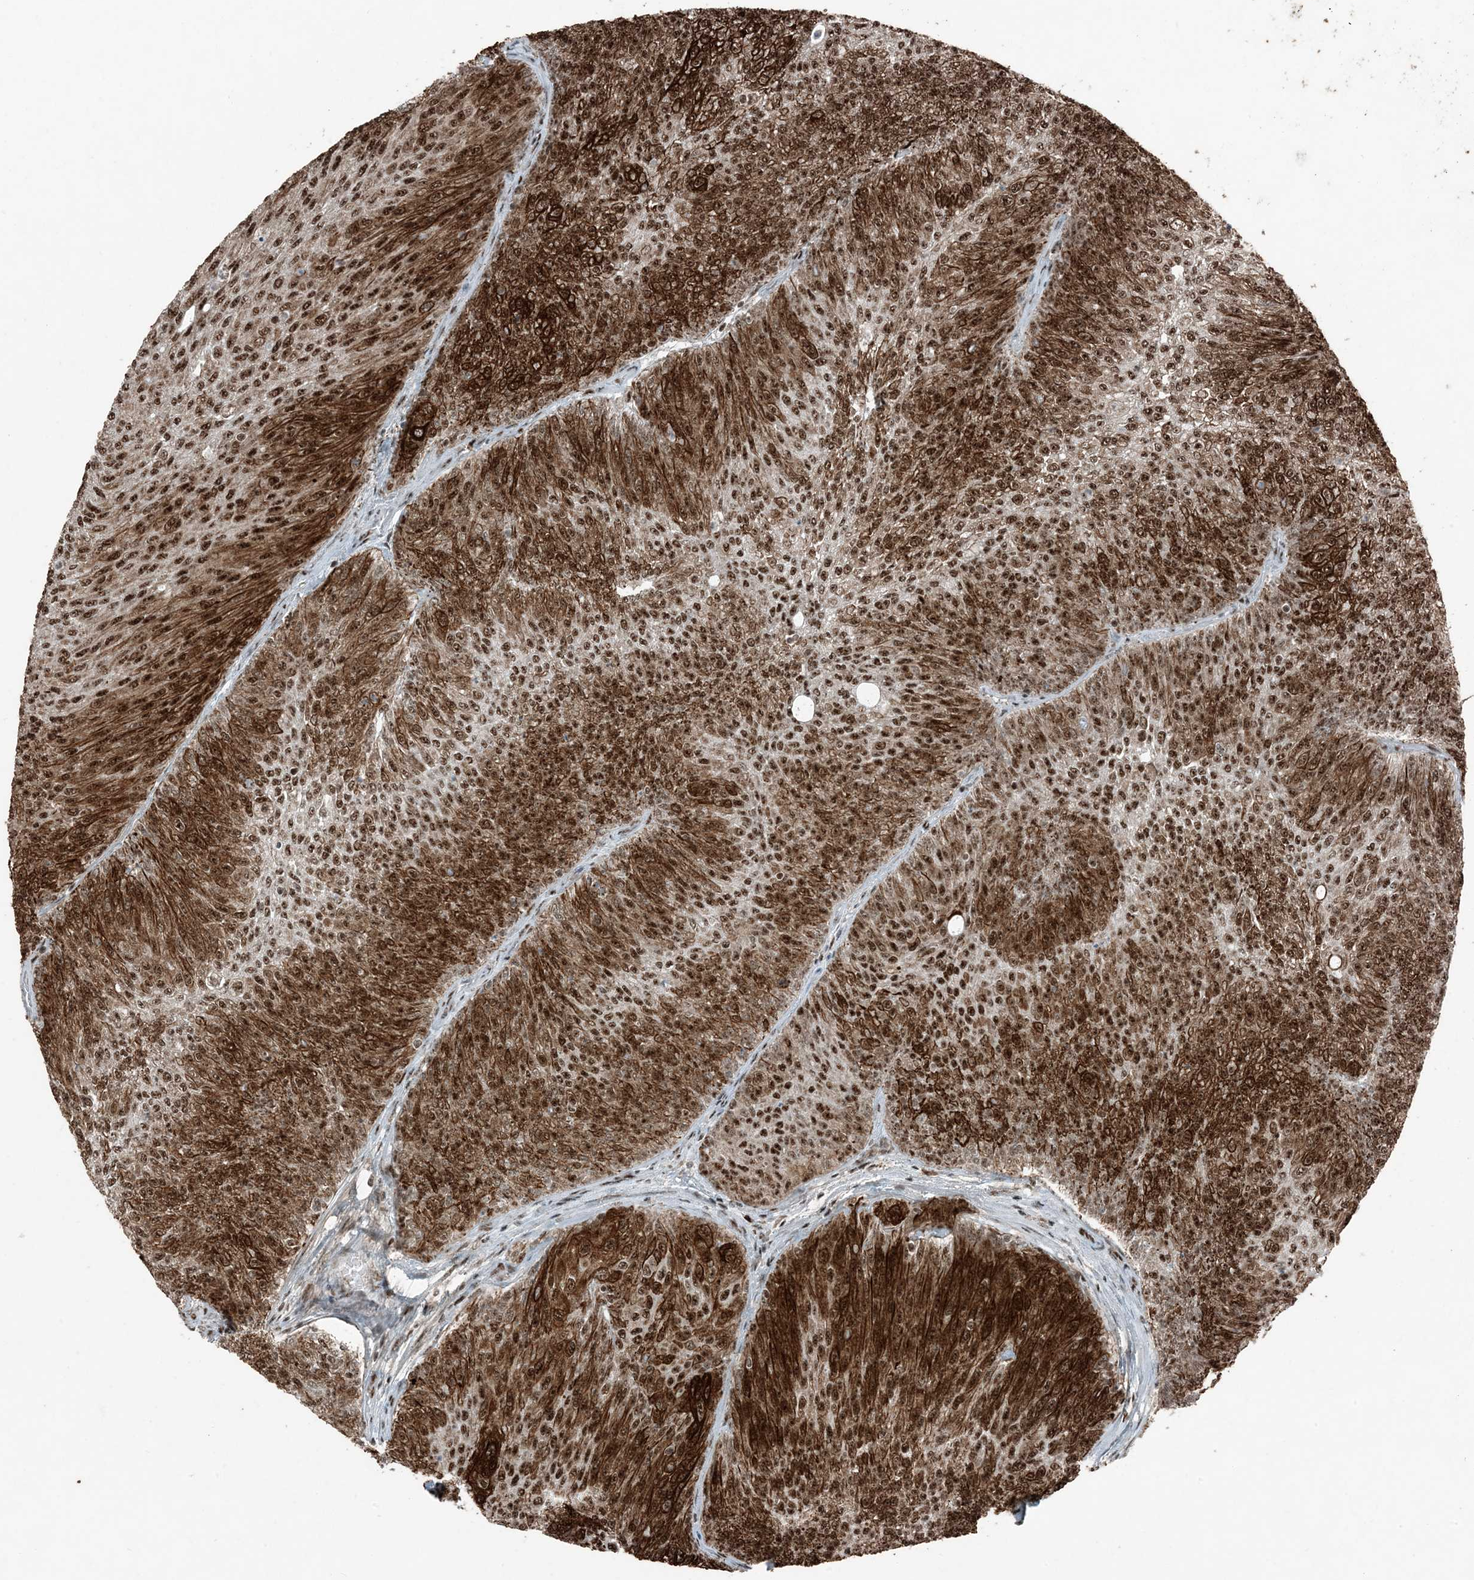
{"staining": {"intensity": "strong", "quantity": ">75%", "location": "cytoplasmic/membranous,nuclear"}, "tissue": "urothelial cancer", "cell_type": "Tumor cells", "image_type": "cancer", "snomed": [{"axis": "morphology", "description": "Urothelial carcinoma, Low grade"}, {"axis": "topography", "description": "Urinary bladder"}], "caption": "The micrograph reveals a brown stain indicating the presence of a protein in the cytoplasmic/membranous and nuclear of tumor cells in urothelial carcinoma (low-grade). (Stains: DAB in brown, nuclei in blue, Microscopy: brightfield microscopy at high magnification).", "gene": "TADA2B", "patient": {"sex": "female", "age": 79}}